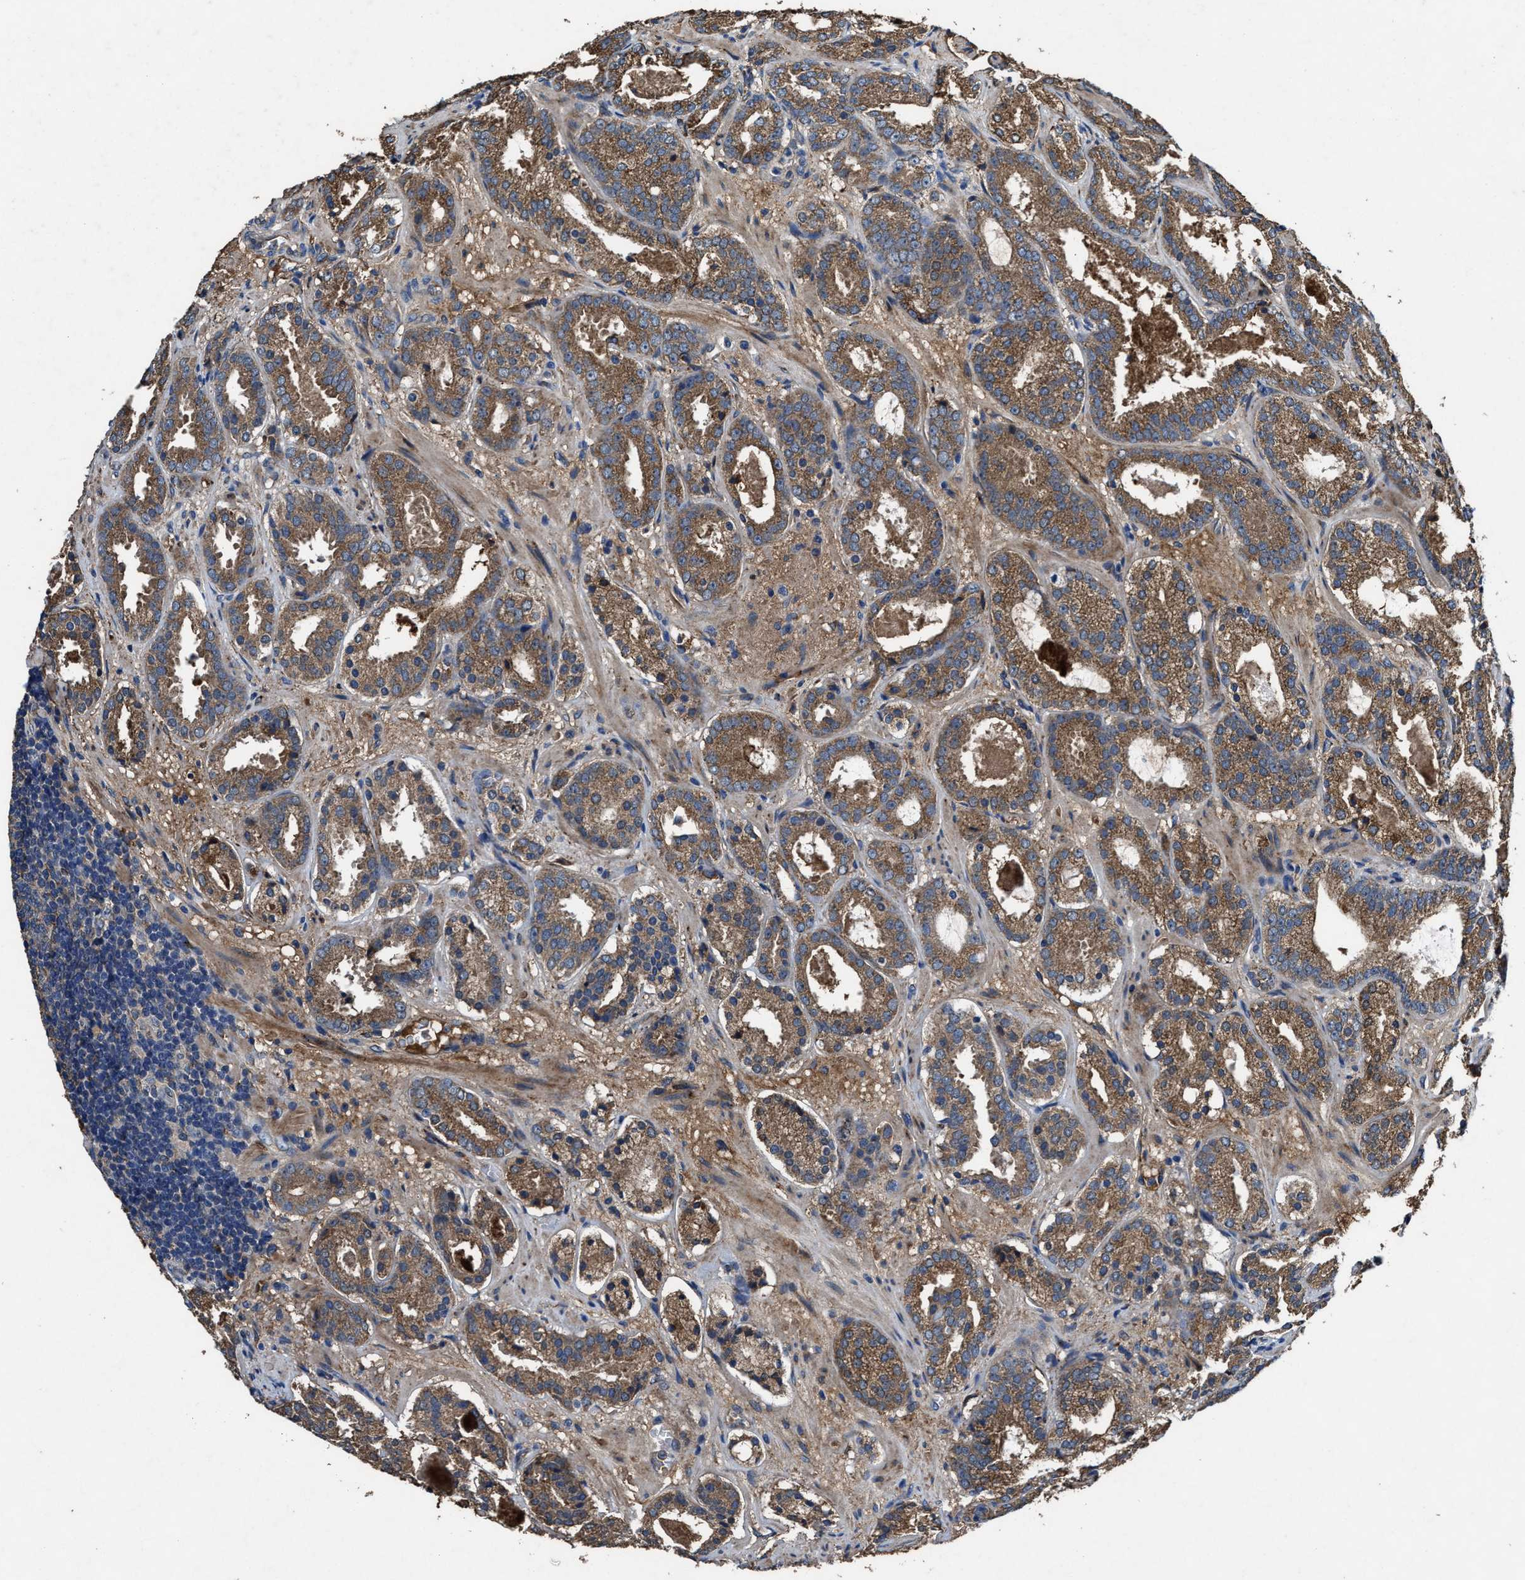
{"staining": {"intensity": "moderate", "quantity": ">75%", "location": "cytoplasmic/membranous"}, "tissue": "prostate cancer", "cell_type": "Tumor cells", "image_type": "cancer", "snomed": [{"axis": "morphology", "description": "Adenocarcinoma, Low grade"}, {"axis": "topography", "description": "Prostate"}], "caption": "This photomicrograph displays immunohistochemistry staining of prostate adenocarcinoma (low-grade), with medium moderate cytoplasmic/membranous staining in approximately >75% of tumor cells.", "gene": "IDNK", "patient": {"sex": "male", "age": 69}}